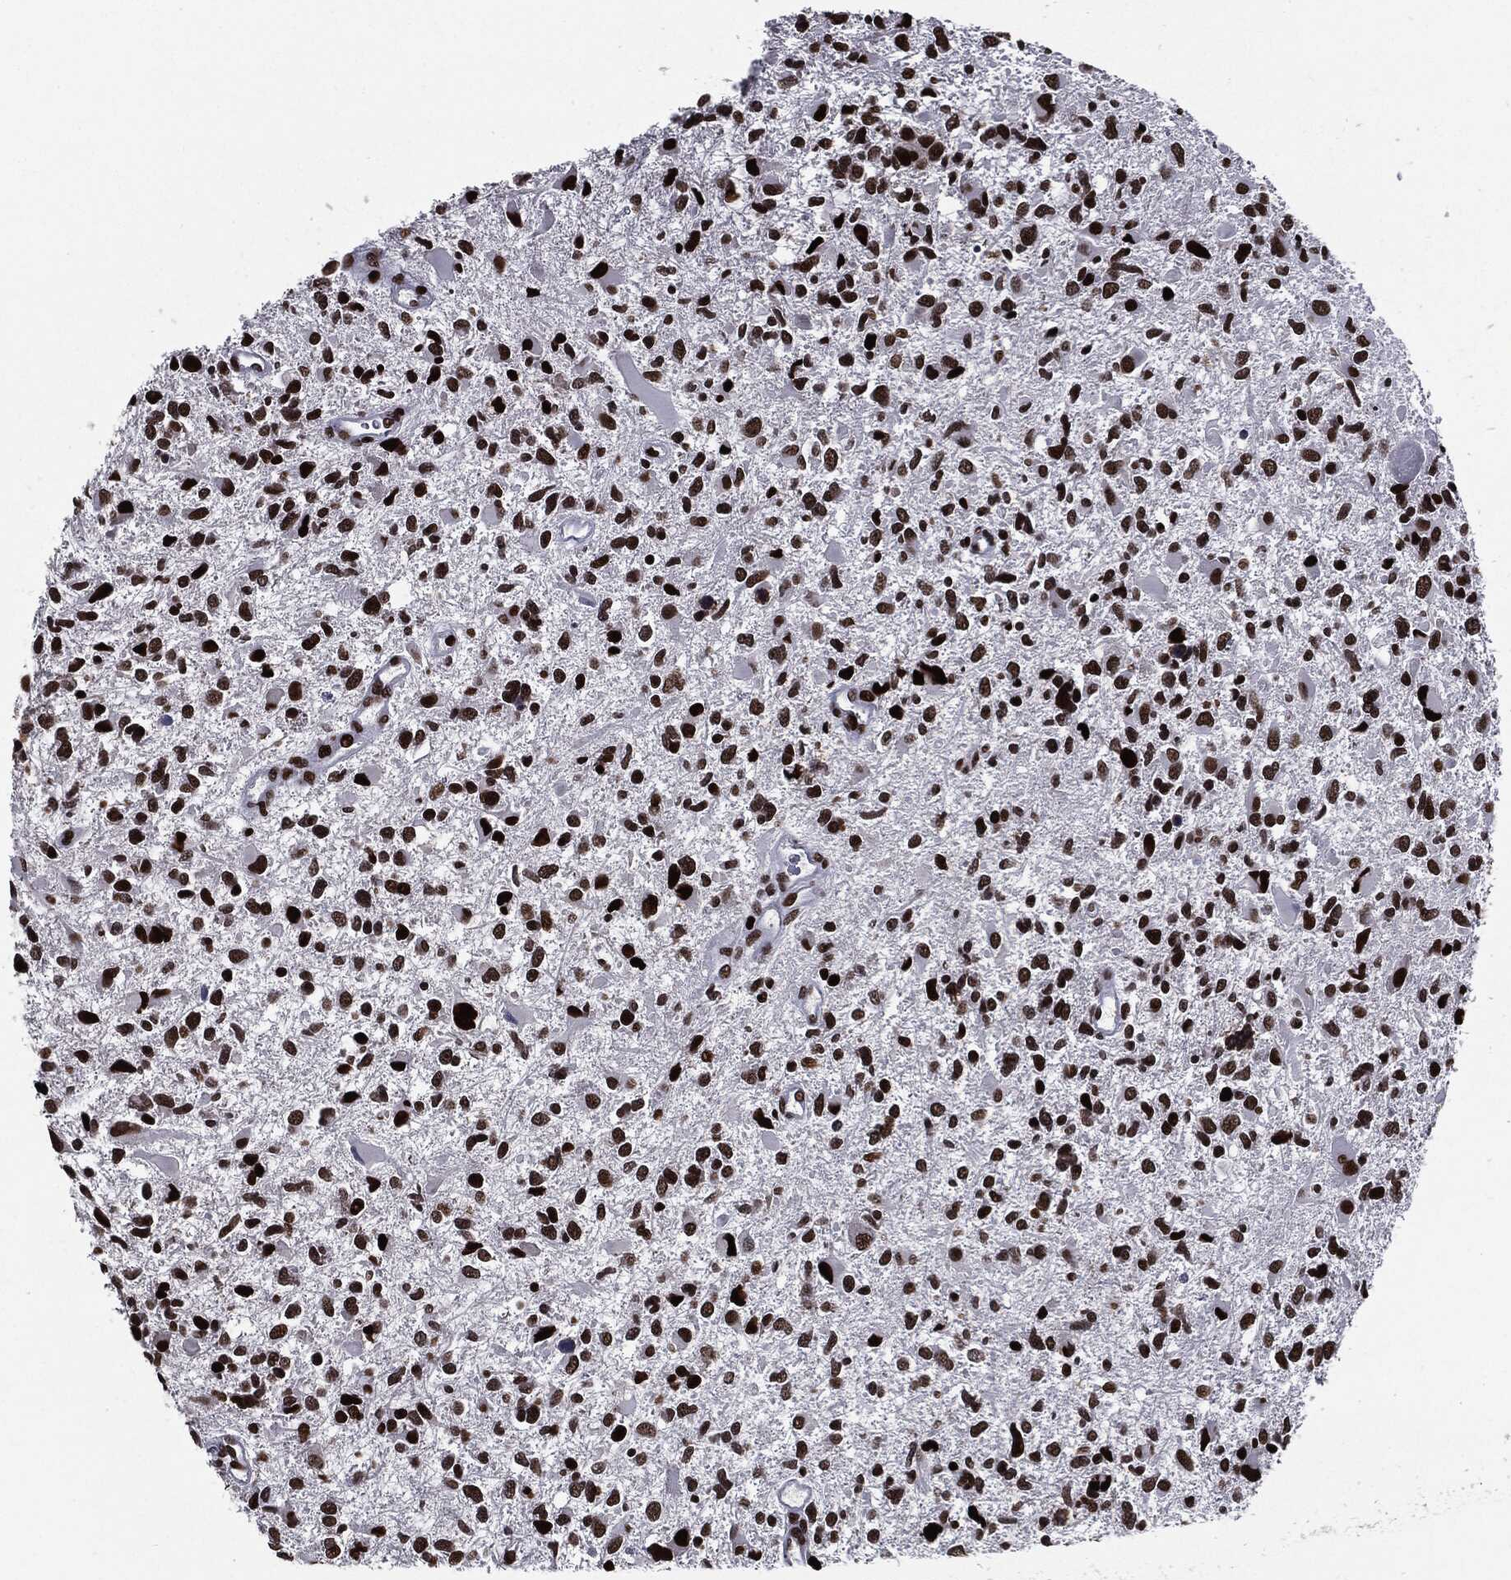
{"staining": {"intensity": "strong", "quantity": ">75%", "location": "nuclear"}, "tissue": "glioma", "cell_type": "Tumor cells", "image_type": "cancer", "snomed": [{"axis": "morphology", "description": "Glioma, malignant, Low grade"}, {"axis": "topography", "description": "Brain"}], "caption": "High-power microscopy captured an immunohistochemistry (IHC) micrograph of glioma, revealing strong nuclear expression in approximately >75% of tumor cells.", "gene": "ZFP91", "patient": {"sex": "female", "age": 32}}